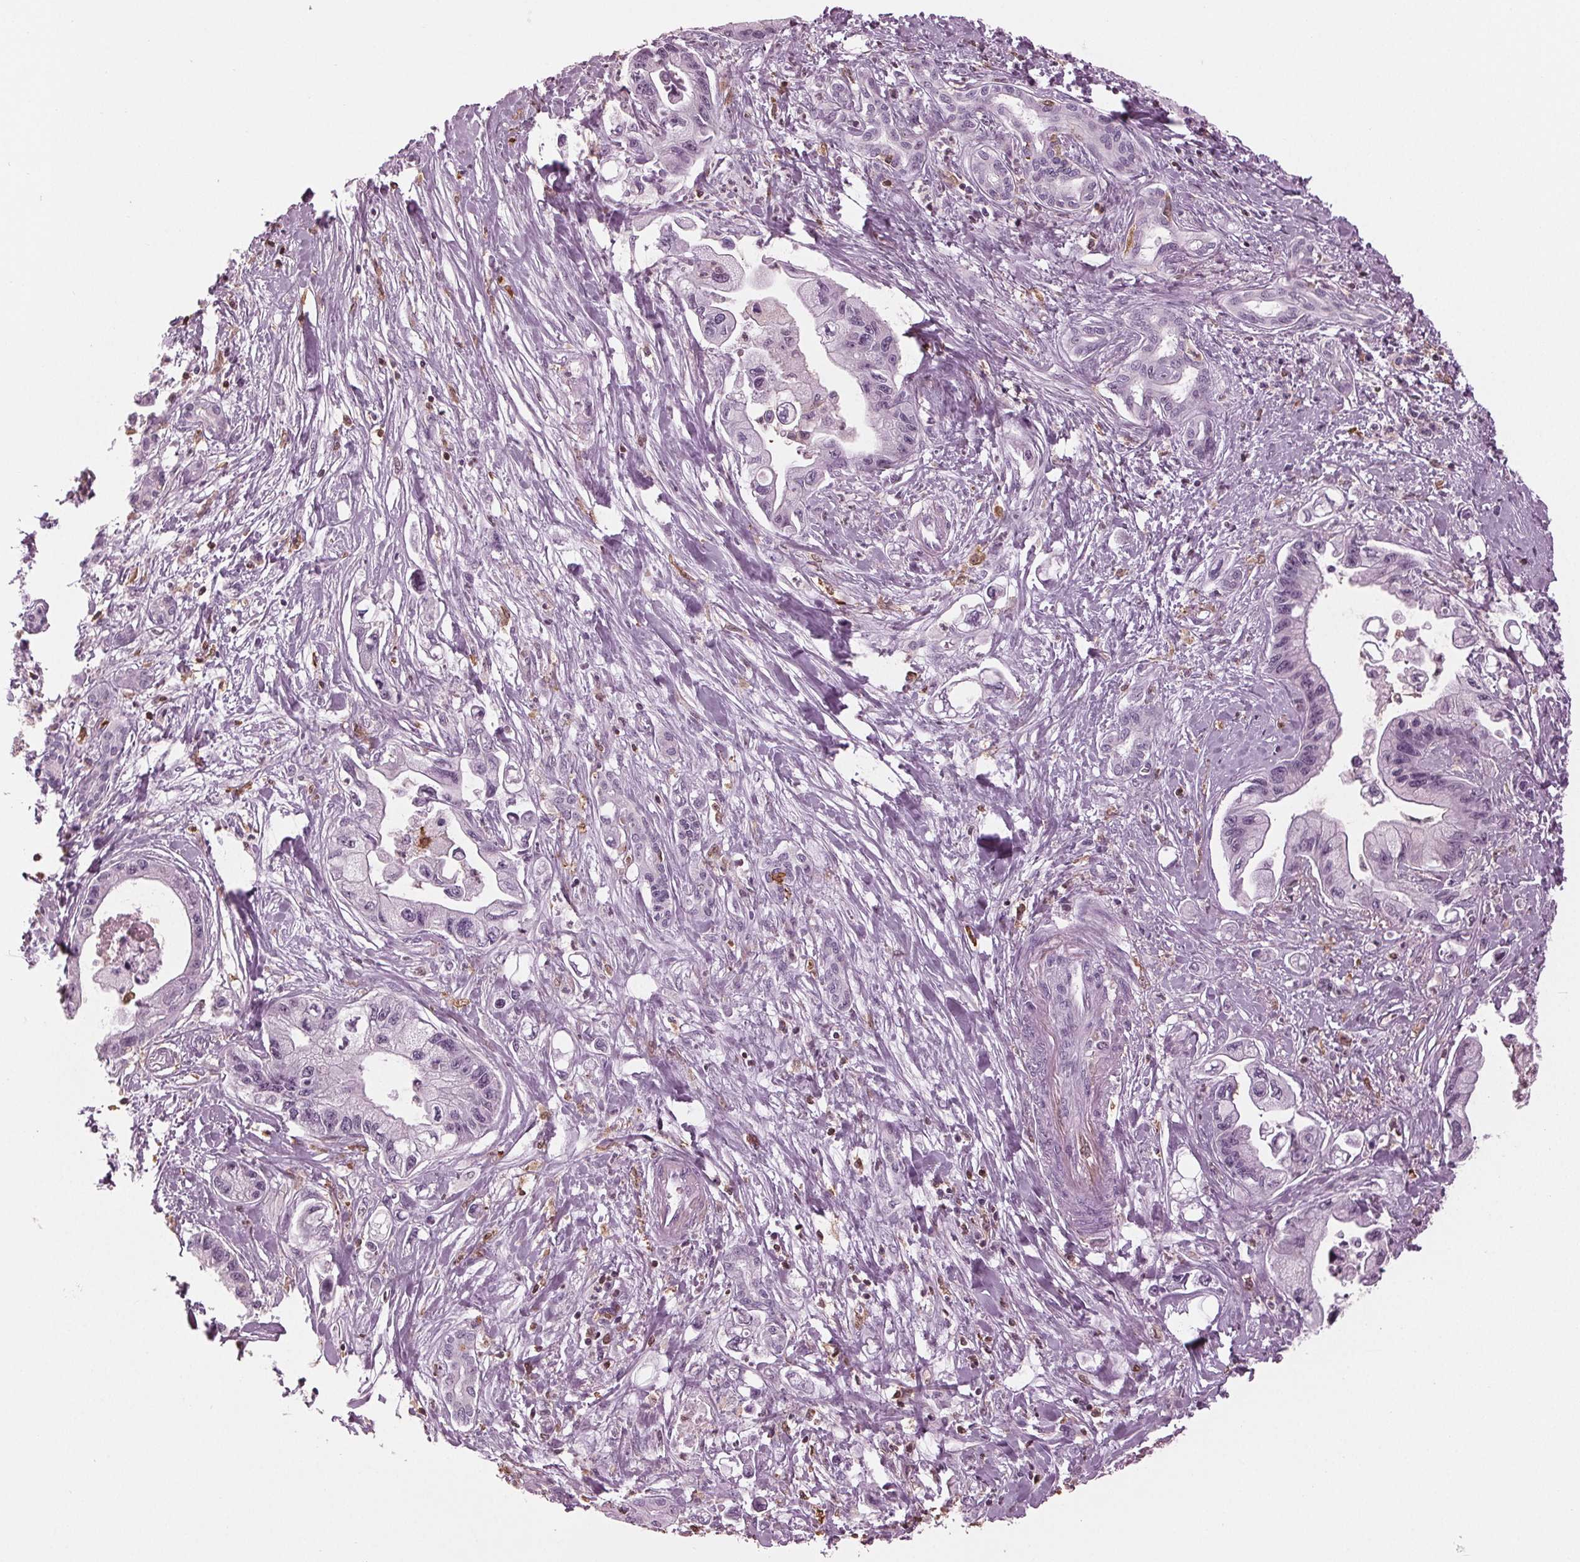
{"staining": {"intensity": "negative", "quantity": "none", "location": "none"}, "tissue": "pancreatic cancer", "cell_type": "Tumor cells", "image_type": "cancer", "snomed": [{"axis": "morphology", "description": "Adenocarcinoma, NOS"}, {"axis": "topography", "description": "Pancreas"}], "caption": "A micrograph of pancreatic adenocarcinoma stained for a protein shows no brown staining in tumor cells.", "gene": "BTLA", "patient": {"sex": "male", "age": 61}}